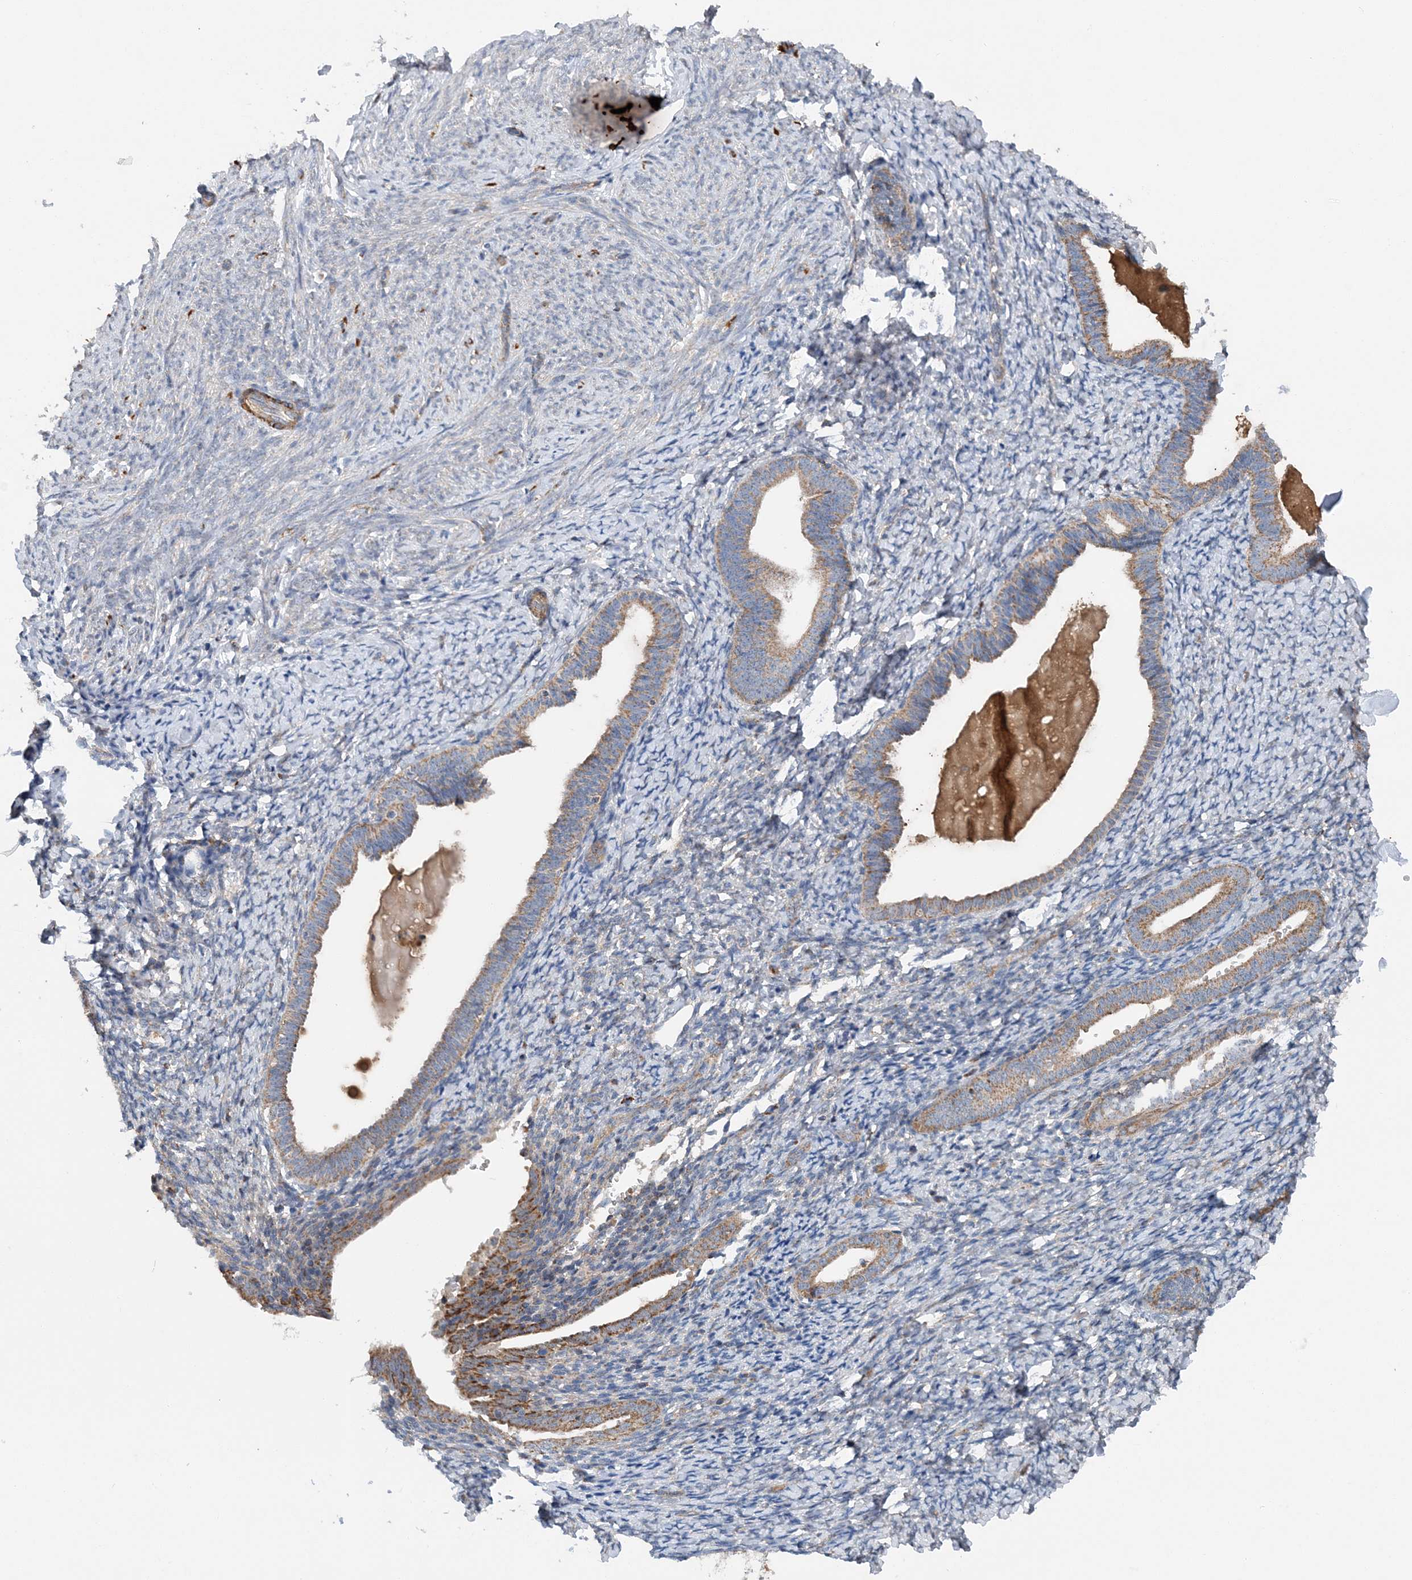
{"staining": {"intensity": "weak", "quantity": "<25%", "location": "cytoplasmic/membranous"}, "tissue": "endometrium", "cell_type": "Cells in endometrial stroma", "image_type": "normal", "snomed": [{"axis": "morphology", "description": "Normal tissue, NOS"}, {"axis": "topography", "description": "Endometrium"}], "caption": "Immunohistochemistry (IHC) micrograph of unremarkable human endometrium stained for a protein (brown), which exhibits no positivity in cells in endometrial stroma.", "gene": "SPRY2", "patient": {"sex": "female", "age": 72}}